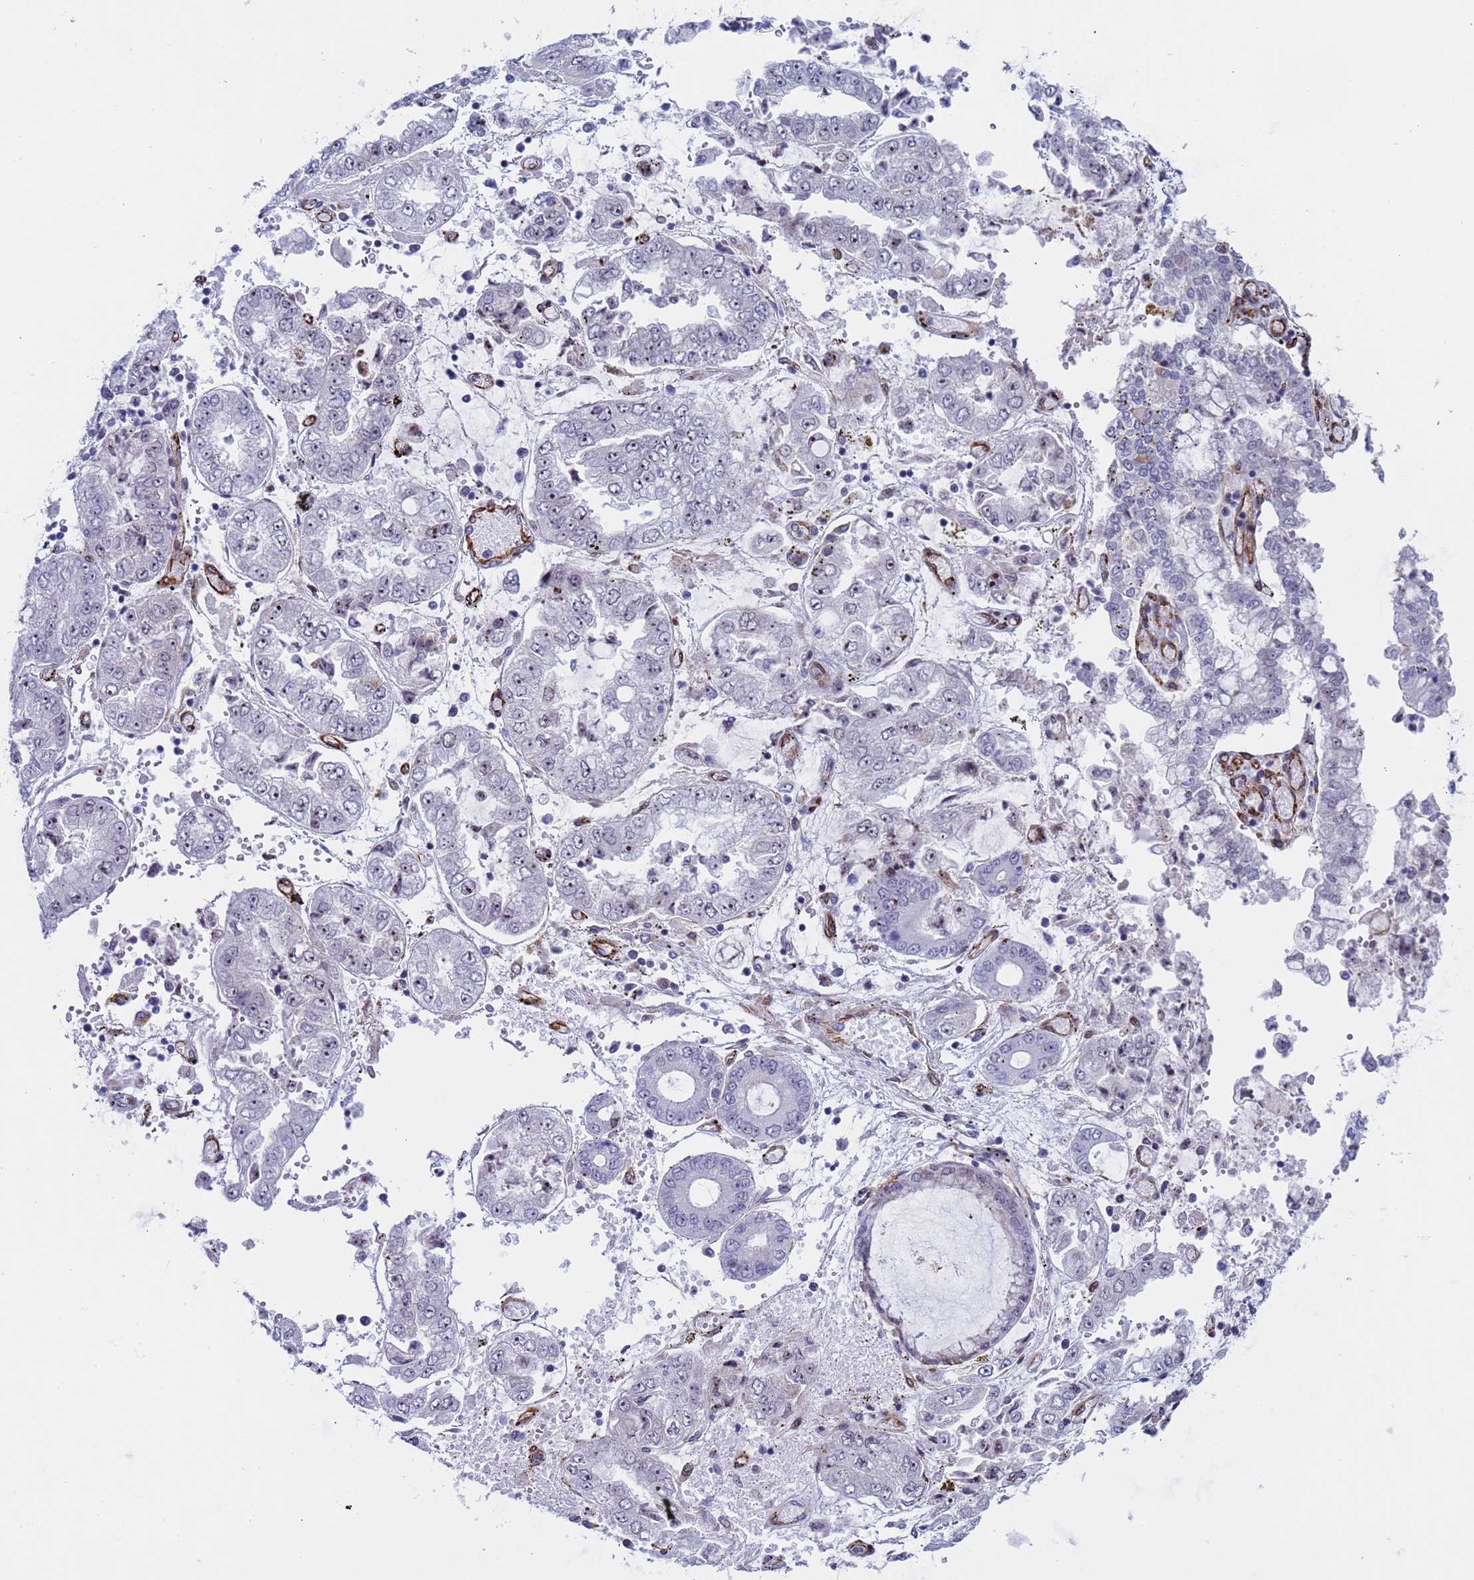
{"staining": {"intensity": "negative", "quantity": "none", "location": "none"}, "tissue": "stomach cancer", "cell_type": "Tumor cells", "image_type": "cancer", "snomed": [{"axis": "morphology", "description": "Adenocarcinoma, NOS"}, {"axis": "topography", "description": "Stomach"}], "caption": "A high-resolution image shows immunohistochemistry (IHC) staining of stomach cancer (adenocarcinoma), which displays no significant positivity in tumor cells. (DAB (3,3'-diaminobenzidine) immunohistochemistry (IHC) visualized using brightfield microscopy, high magnification).", "gene": "POP5", "patient": {"sex": "male", "age": 76}}